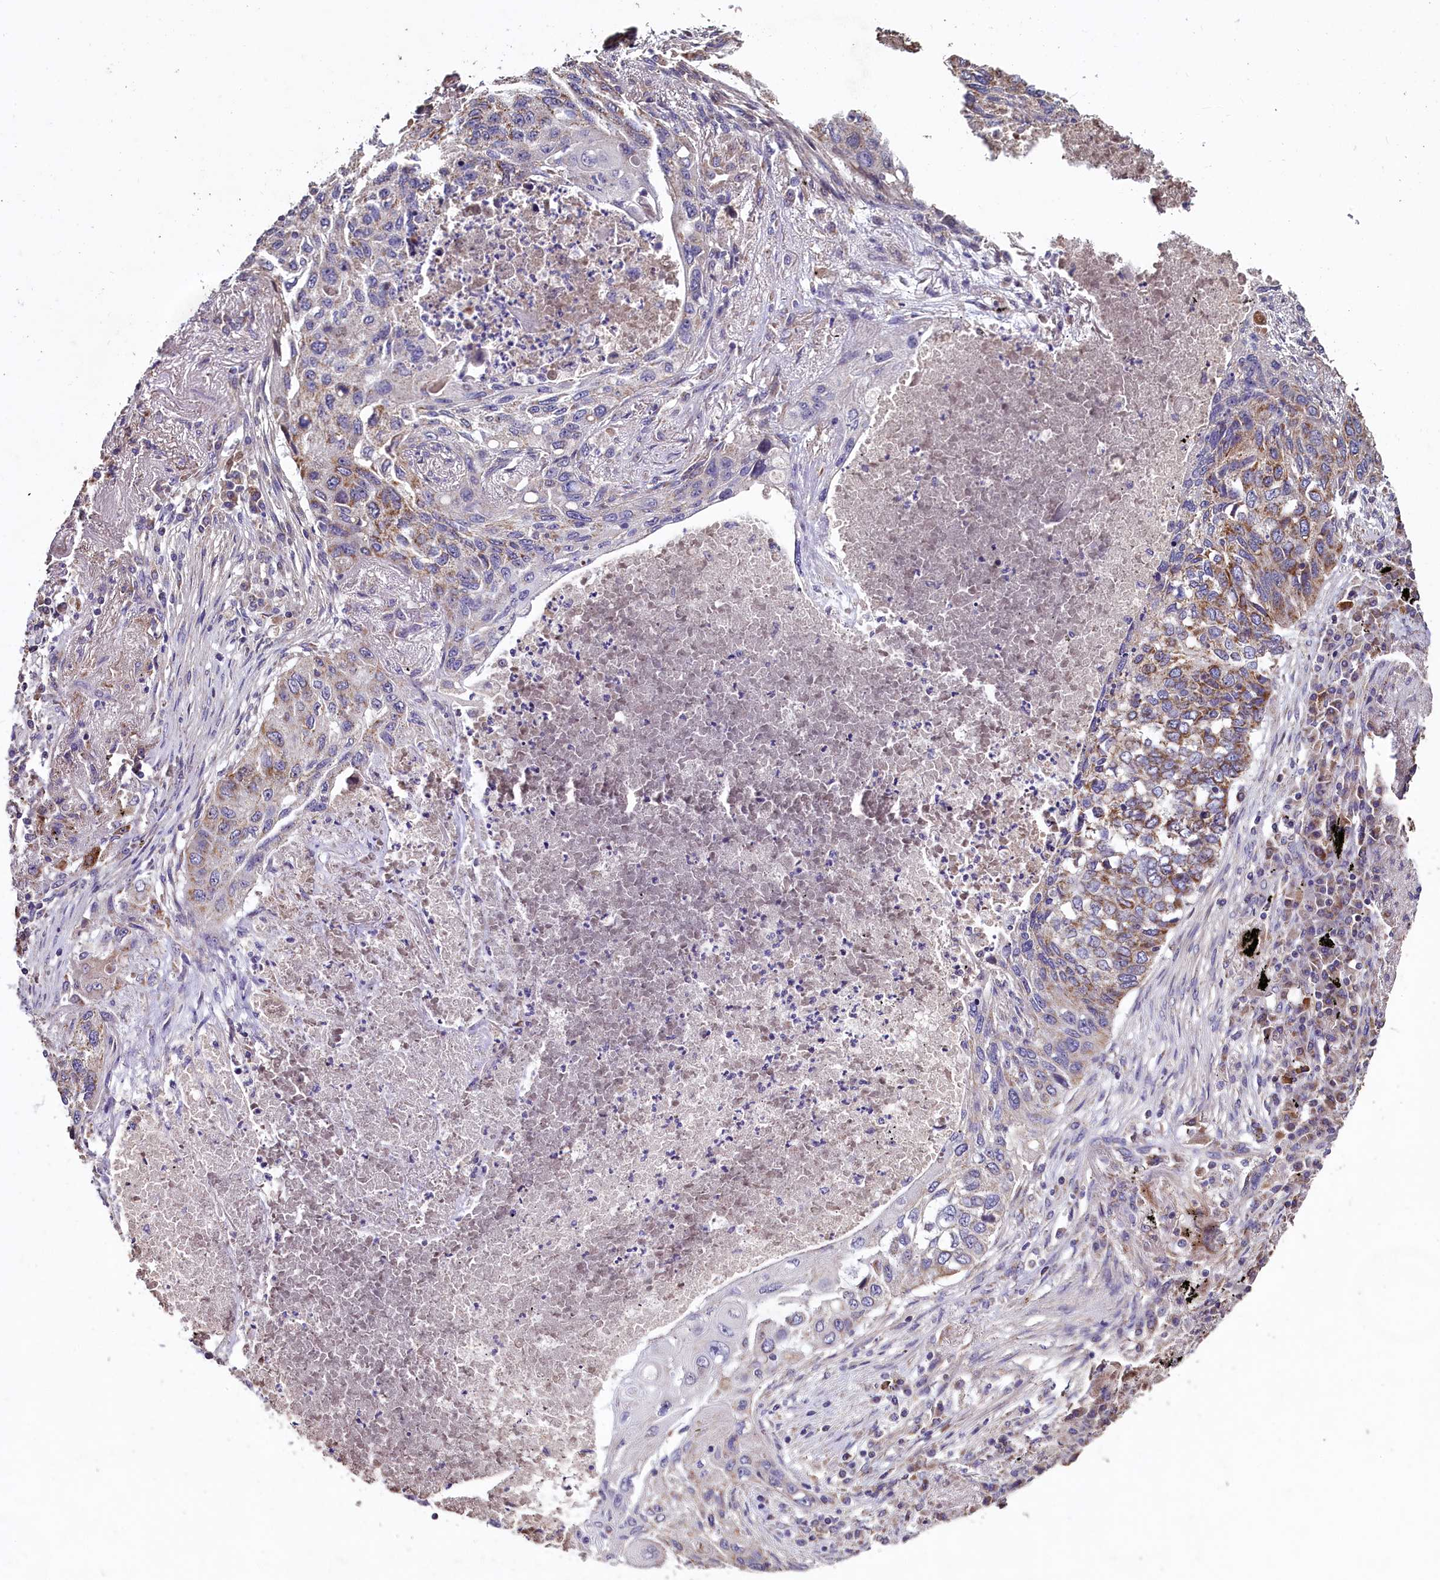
{"staining": {"intensity": "moderate", "quantity": "<25%", "location": "cytoplasmic/membranous"}, "tissue": "lung cancer", "cell_type": "Tumor cells", "image_type": "cancer", "snomed": [{"axis": "morphology", "description": "Squamous cell carcinoma, NOS"}, {"axis": "topography", "description": "Lung"}], "caption": "This micrograph demonstrates lung cancer stained with immunohistochemistry (IHC) to label a protein in brown. The cytoplasmic/membranous of tumor cells show moderate positivity for the protein. Nuclei are counter-stained blue.", "gene": "COQ9", "patient": {"sex": "female", "age": 63}}